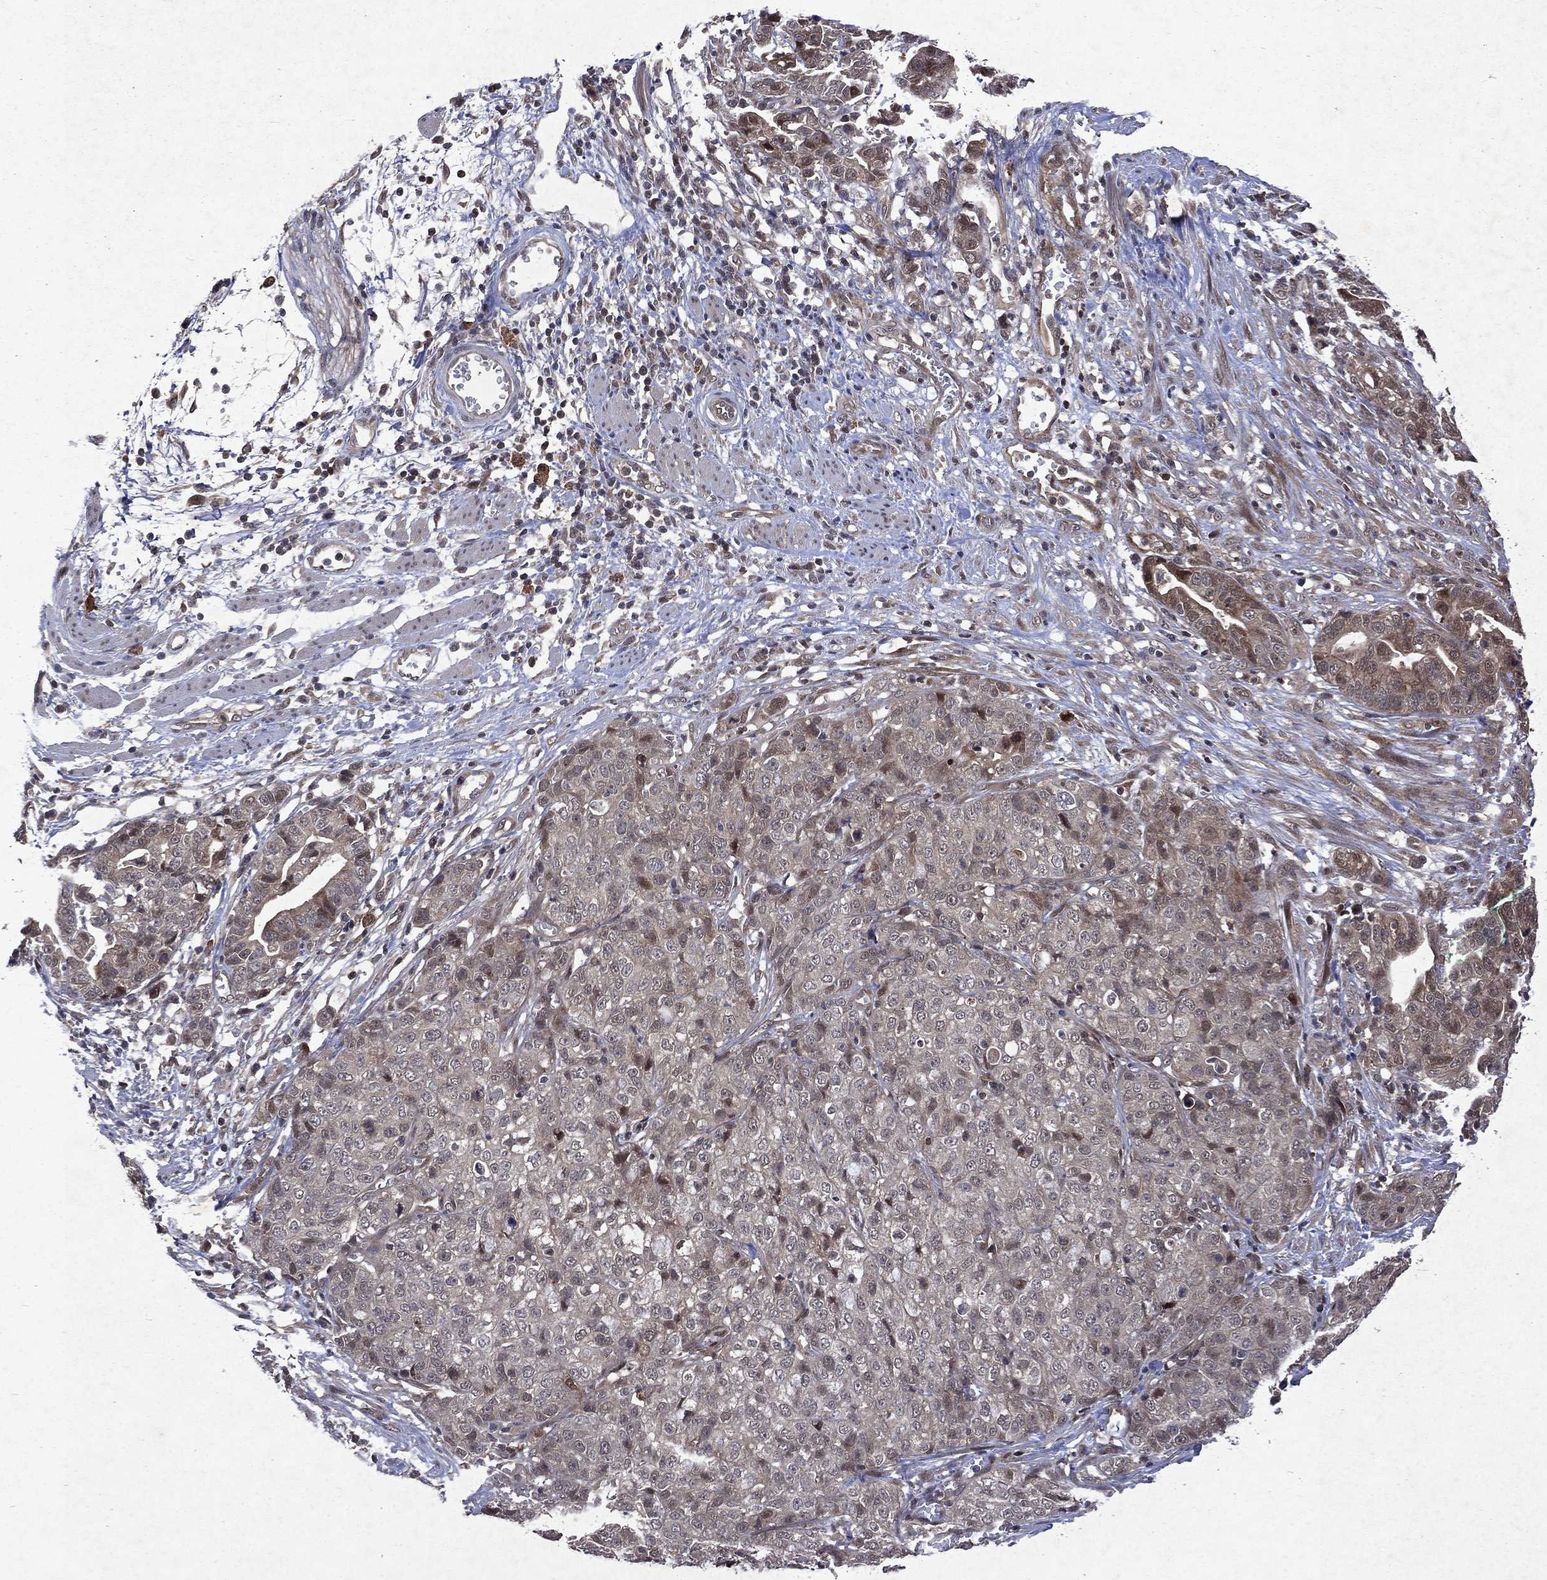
{"staining": {"intensity": "moderate", "quantity": "<25%", "location": "cytoplasmic/membranous"}, "tissue": "stomach cancer", "cell_type": "Tumor cells", "image_type": "cancer", "snomed": [{"axis": "morphology", "description": "Adenocarcinoma, NOS"}, {"axis": "topography", "description": "Stomach, upper"}], "caption": "A histopathology image of human stomach cancer stained for a protein reveals moderate cytoplasmic/membranous brown staining in tumor cells. The staining was performed using DAB (3,3'-diaminobenzidine), with brown indicating positive protein expression. Nuclei are stained blue with hematoxylin.", "gene": "MTAP", "patient": {"sex": "female", "age": 67}}